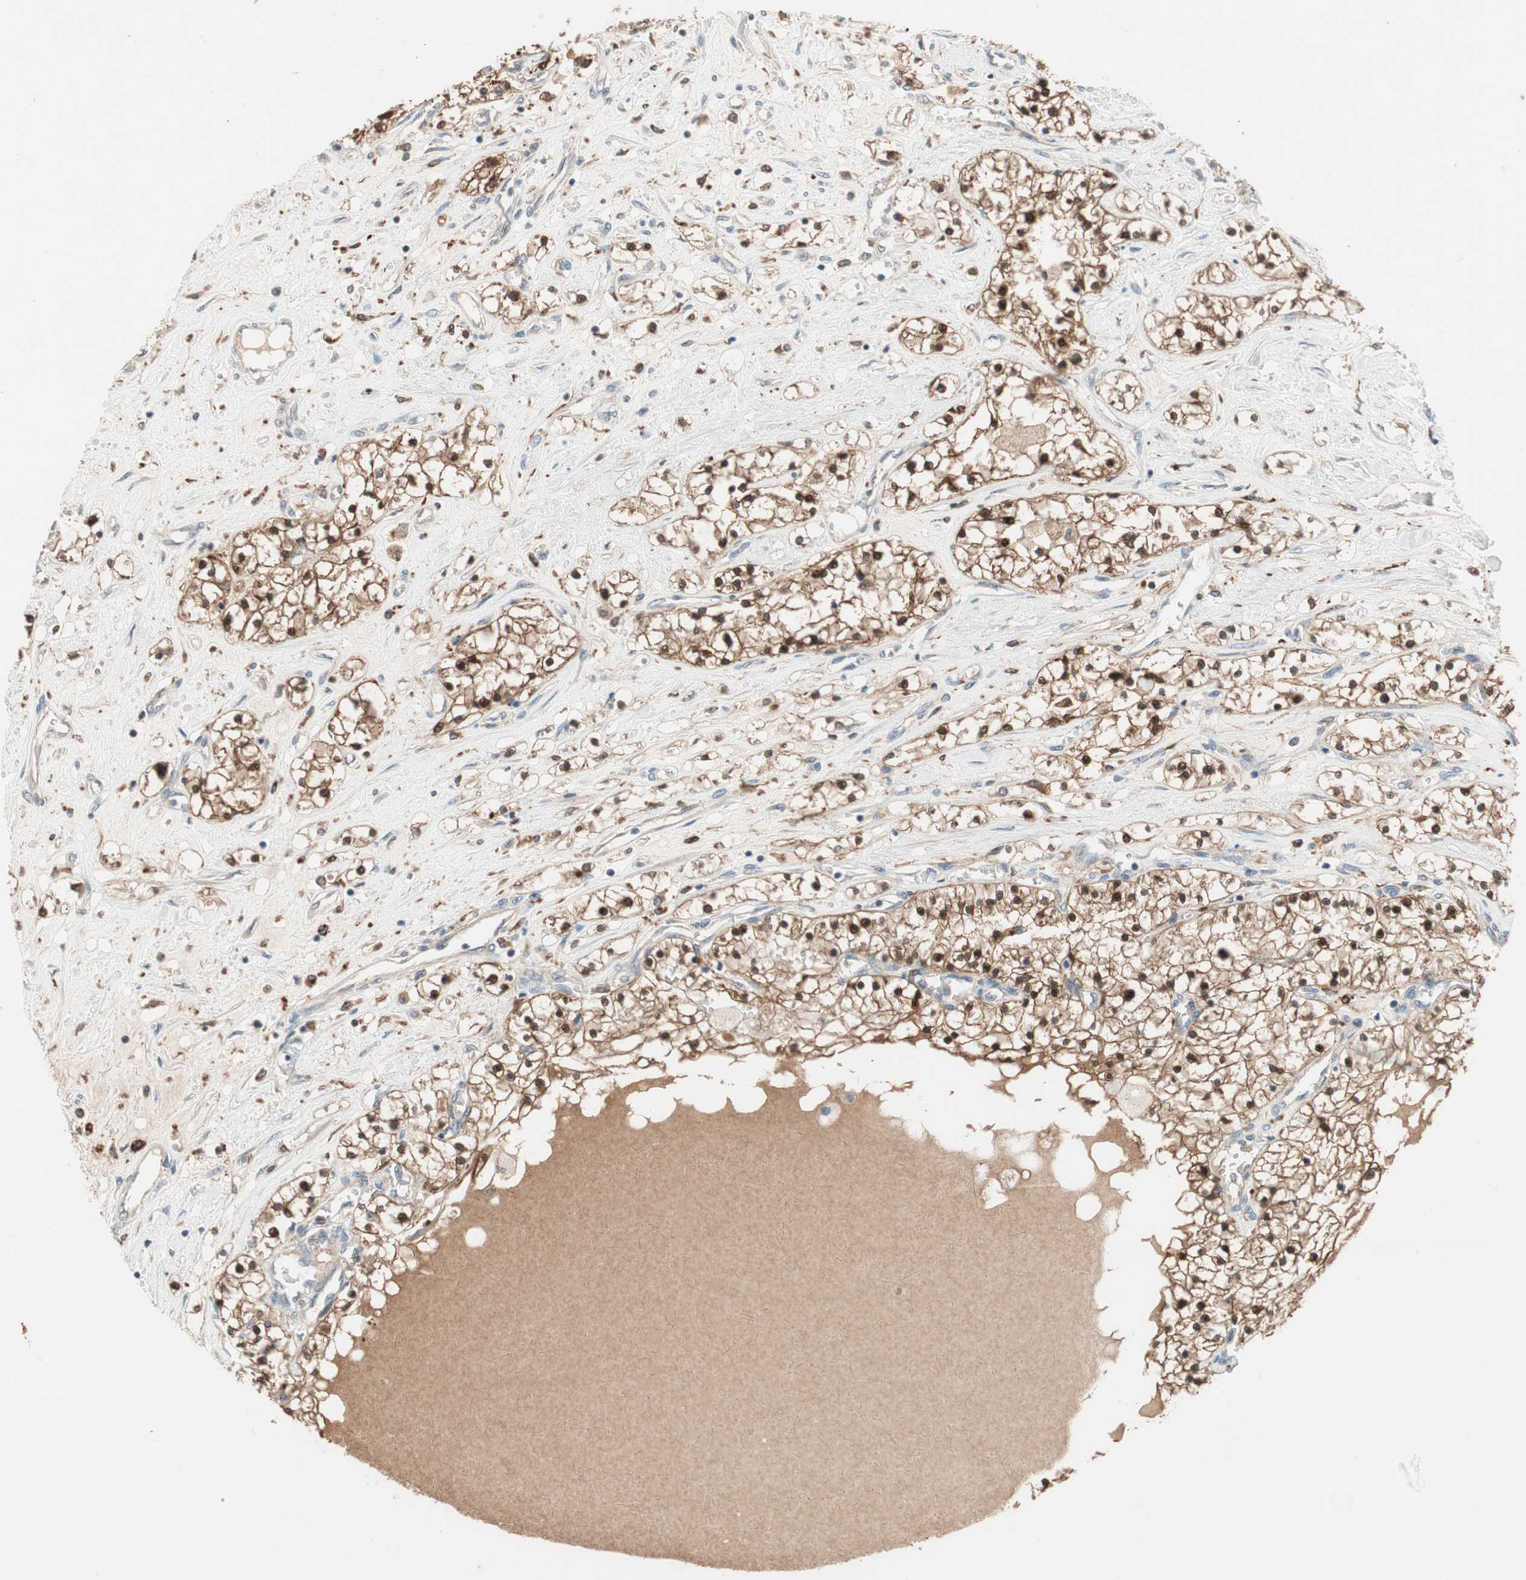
{"staining": {"intensity": "moderate", "quantity": ">75%", "location": "cytoplasmic/membranous,nuclear"}, "tissue": "renal cancer", "cell_type": "Tumor cells", "image_type": "cancer", "snomed": [{"axis": "morphology", "description": "Adenocarcinoma, NOS"}, {"axis": "topography", "description": "Kidney"}], "caption": "An immunohistochemistry photomicrograph of neoplastic tissue is shown. Protein staining in brown shows moderate cytoplasmic/membranous and nuclear positivity in adenocarcinoma (renal) within tumor cells.", "gene": "PIK3R3", "patient": {"sex": "male", "age": 68}}